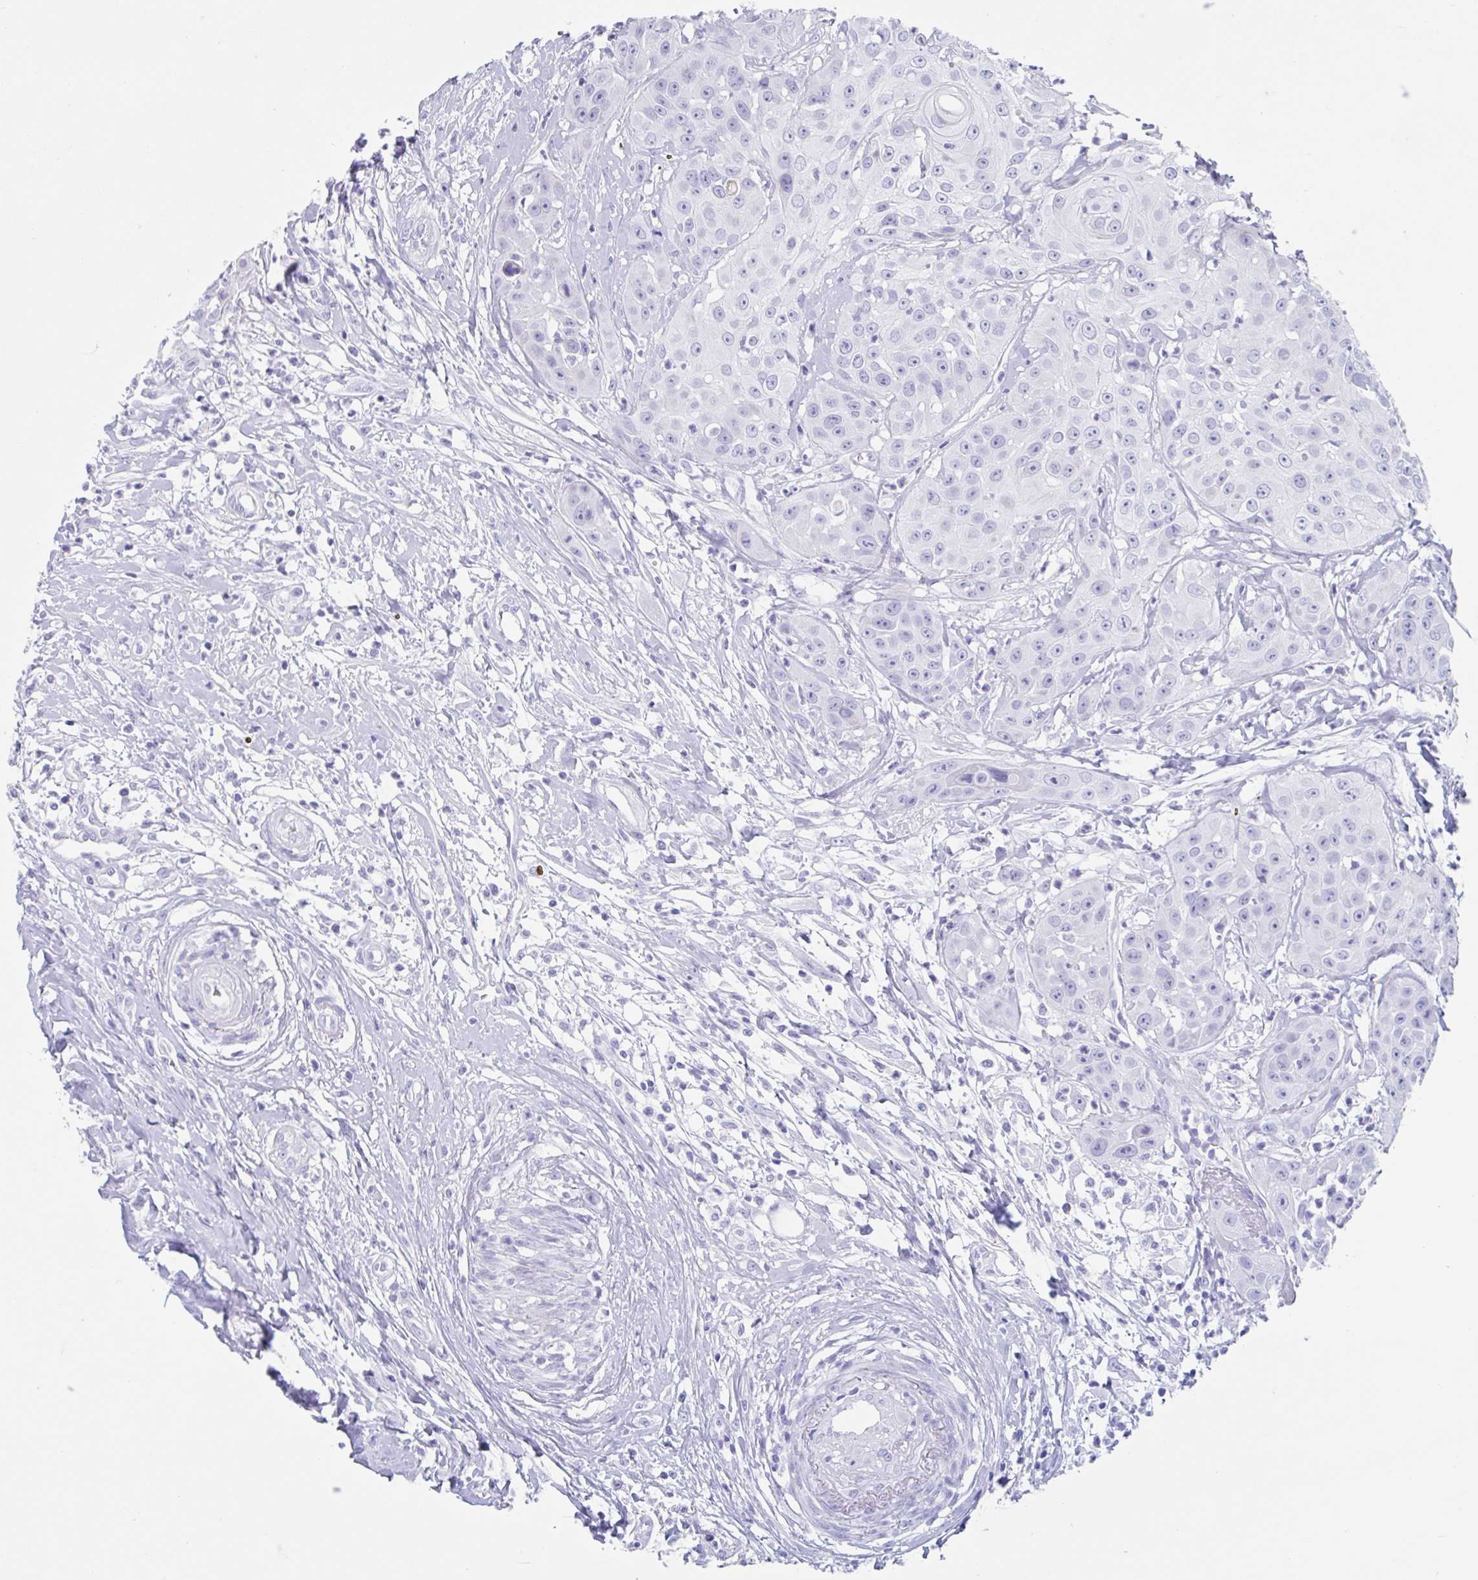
{"staining": {"intensity": "negative", "quantity": "none", "location": "none"}, "tissue": "head and neck cancer", "cell_type": "Tumor cells", "image_type": "cancer", "snomed": [{"axis": "morphology", "description": "Squamous cell carcinoma, NOS"}, {"axis": "topography", "description": "Head-Neck"}], "caption": "Protein analysis of squamous cell carcinoma (head and neck) demonstrates no significant expression in tumor cells.", "gene": "CPTP", "patient": {"sex": "male", "age": 83}}